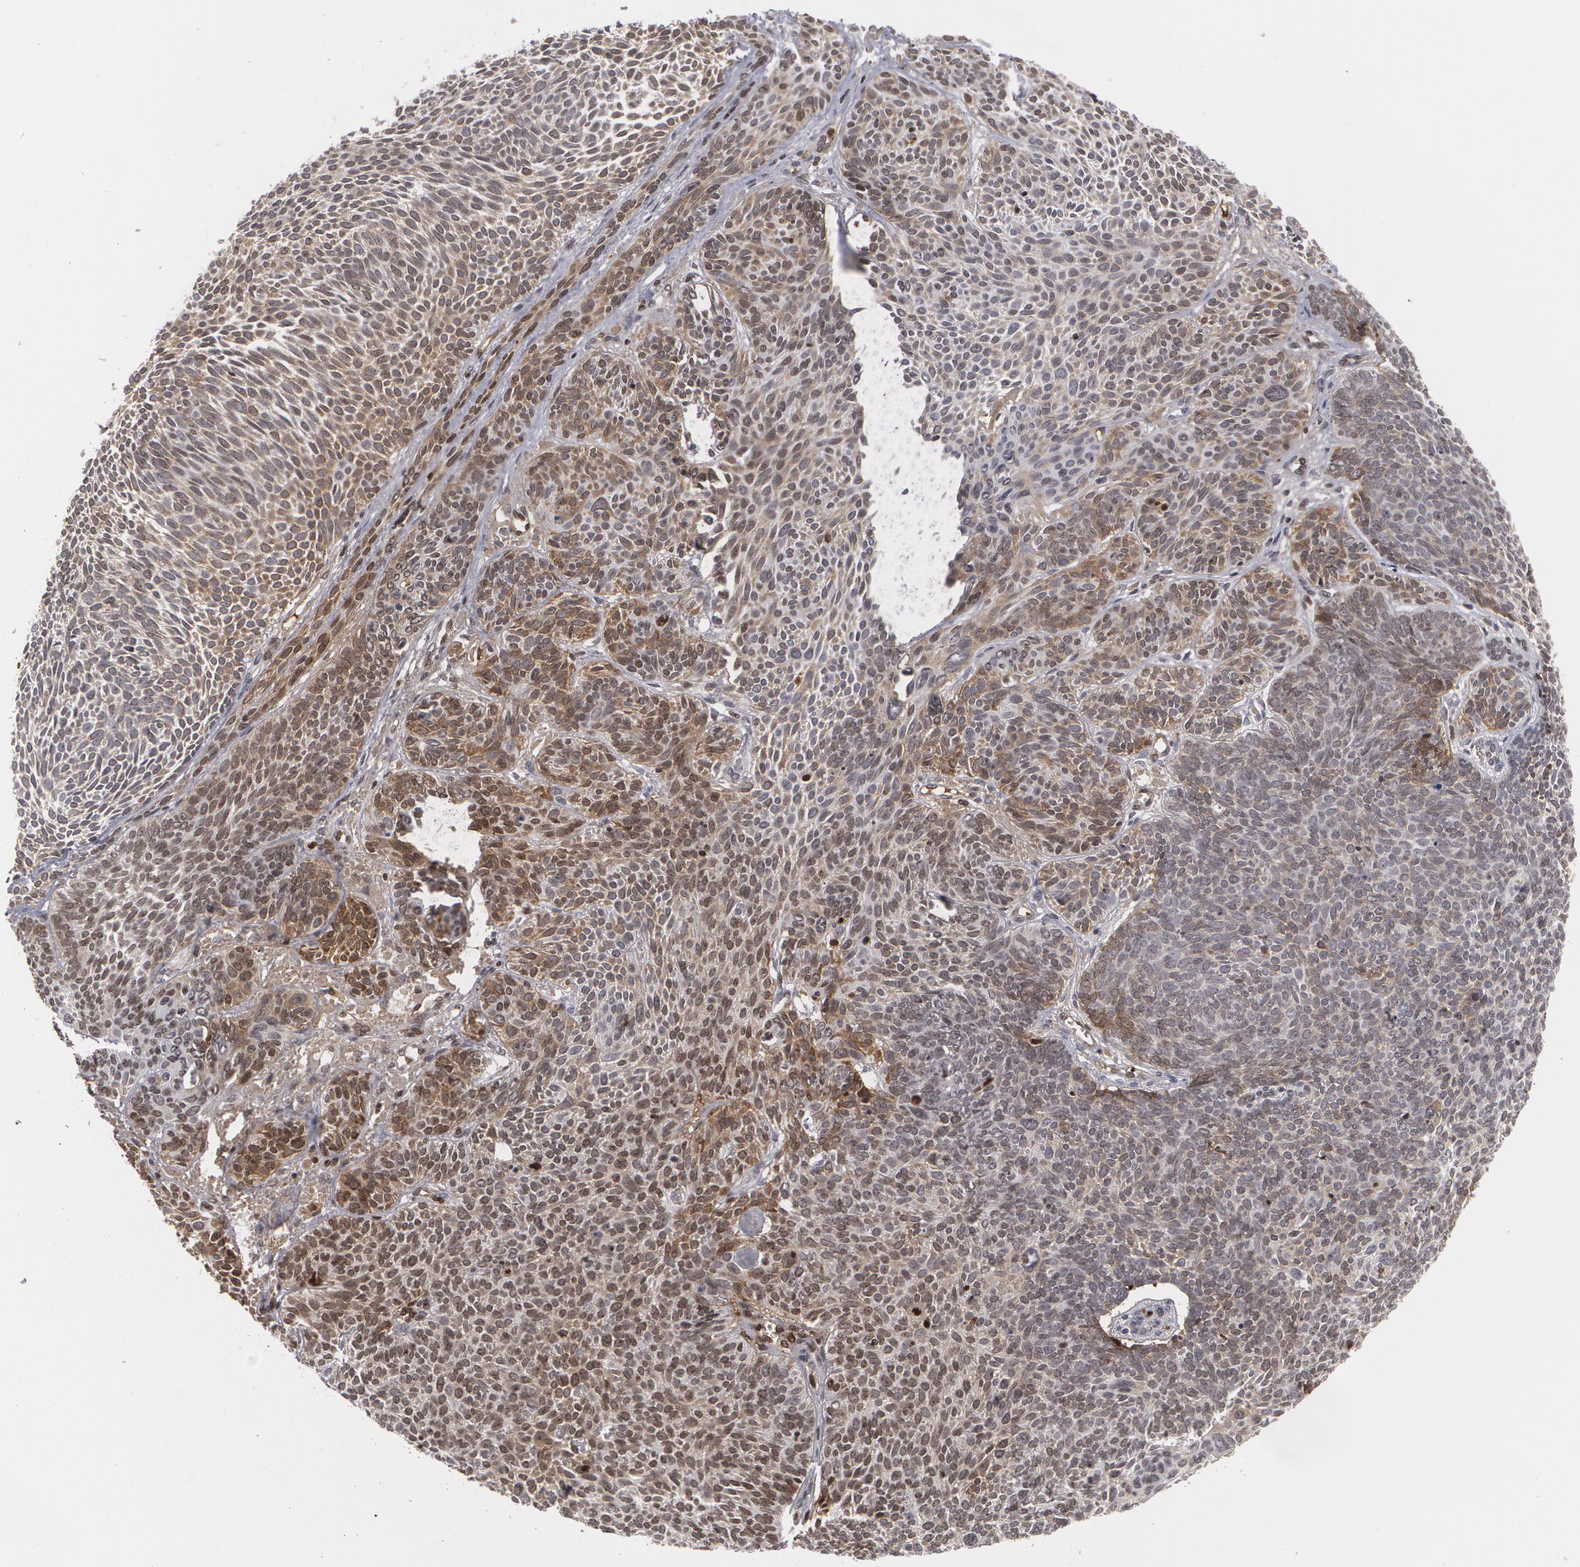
{"staining": {"intensity": "moderate", "quantity": "25%-75%", "location": "nuclear"}, "tissue": "skin cancer", "cell_type": "Tumor cells", "image_type": "cancer", "snomed": [{"axis": "morphology", "description": "Basal cell carcinoma"}, {"axis": "topography", "description": "Skin"}], "caption": "Immunohistochemical staining of human skin cancer reveals medium levels of moderate nuclear protein expression in approximately 25%-75% of tumor cells. (Stains: DAB (3,3'-diaminobenzidine) in brown, nuclei in blue, Microscopy: brightfield microscopy at high magnification).", "gene": "LRG1", "patient": {"sex": "male", "age": 84}}